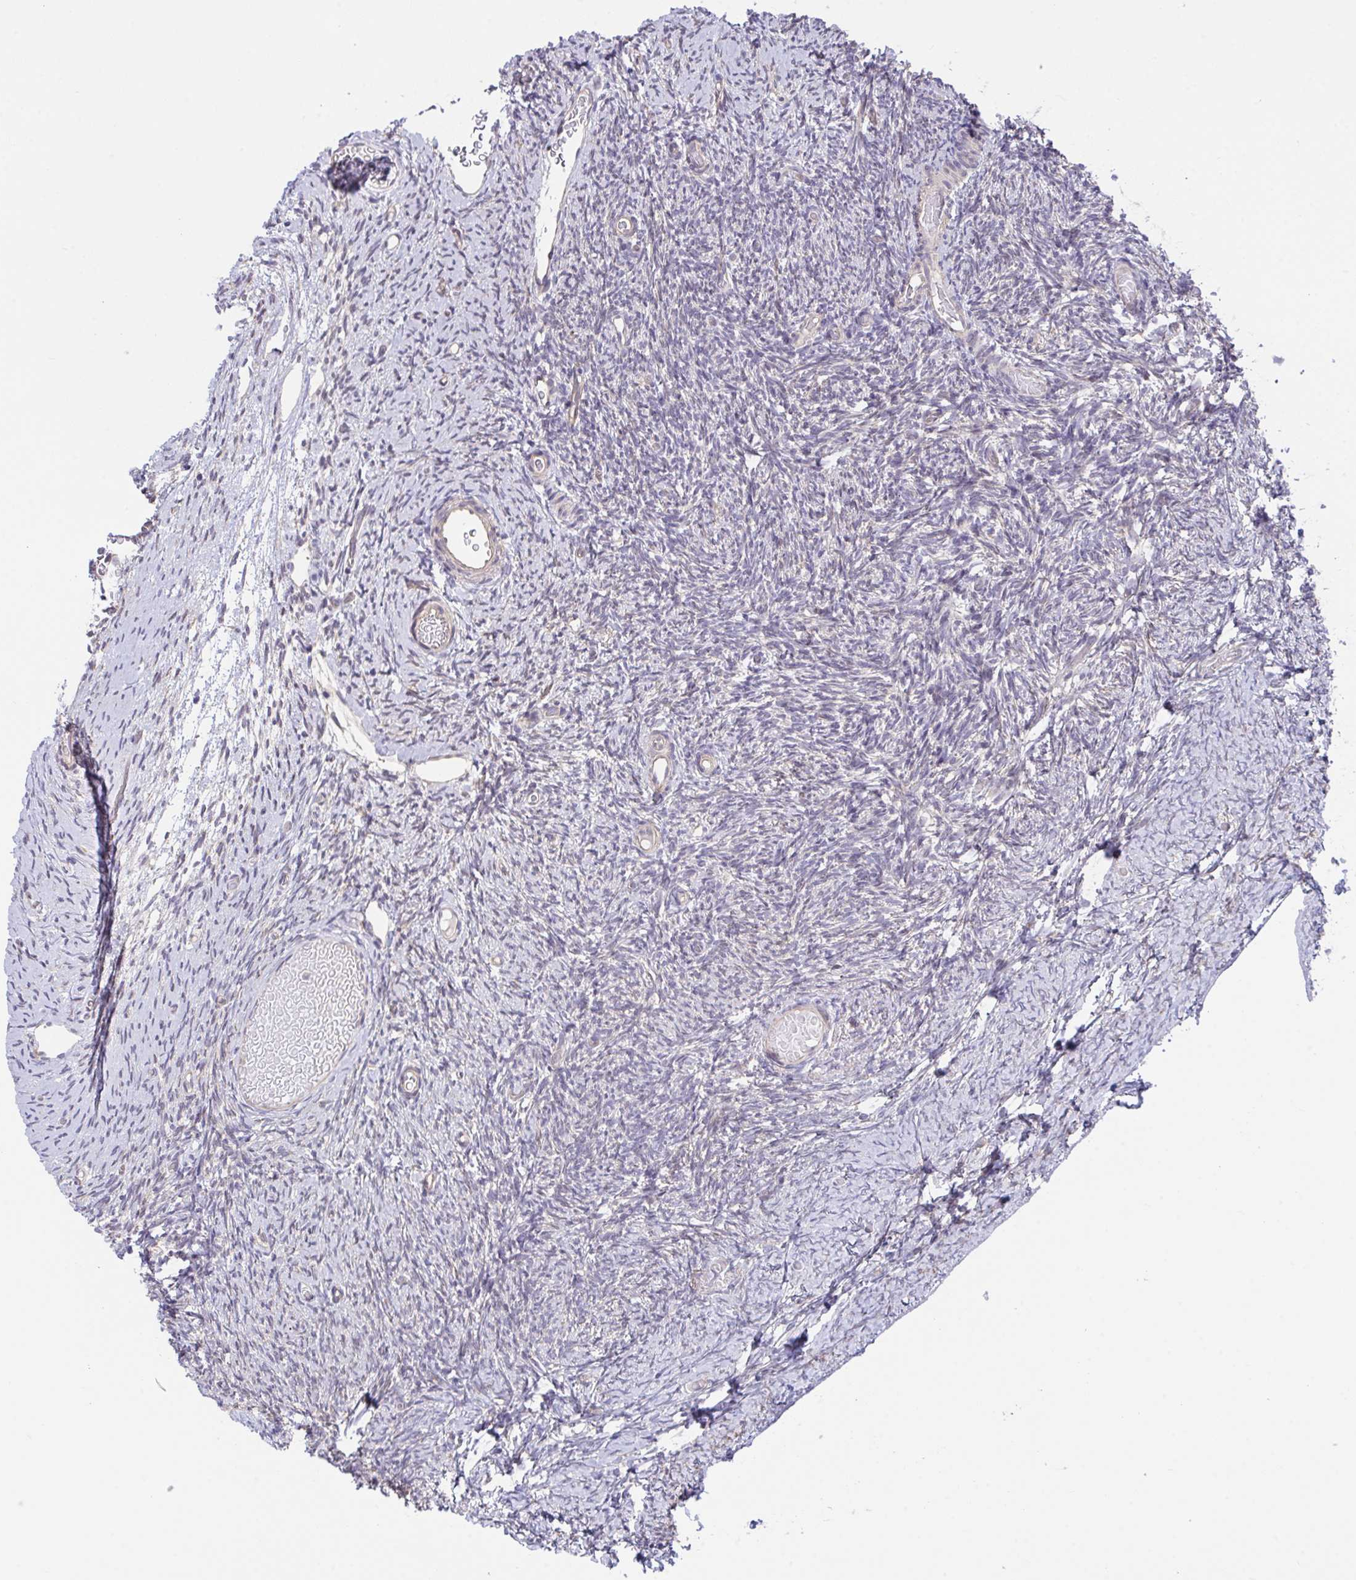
{"staining": {"intensity": "negative", "quantity": "none", "location": "none"}, "tissue": "ovary", "cell_type": "Follicle cells", "image_type": "normal", "snomed": [{"axis": "morphology", "description": "Normal tissue, NOS"}, {"axis": "topography", "description": "Ovary"}], "caption": "DAB (3,3'-diaminobenzidine) immunohistochemical staining of benign human ovary reveals no significant expression in follicle cells. (DAB immunohistochemistry (IHC) with hematoxylin counter stain).", "gene": "RHOXF1", "patient": {"sex": "female", "age": 39}}